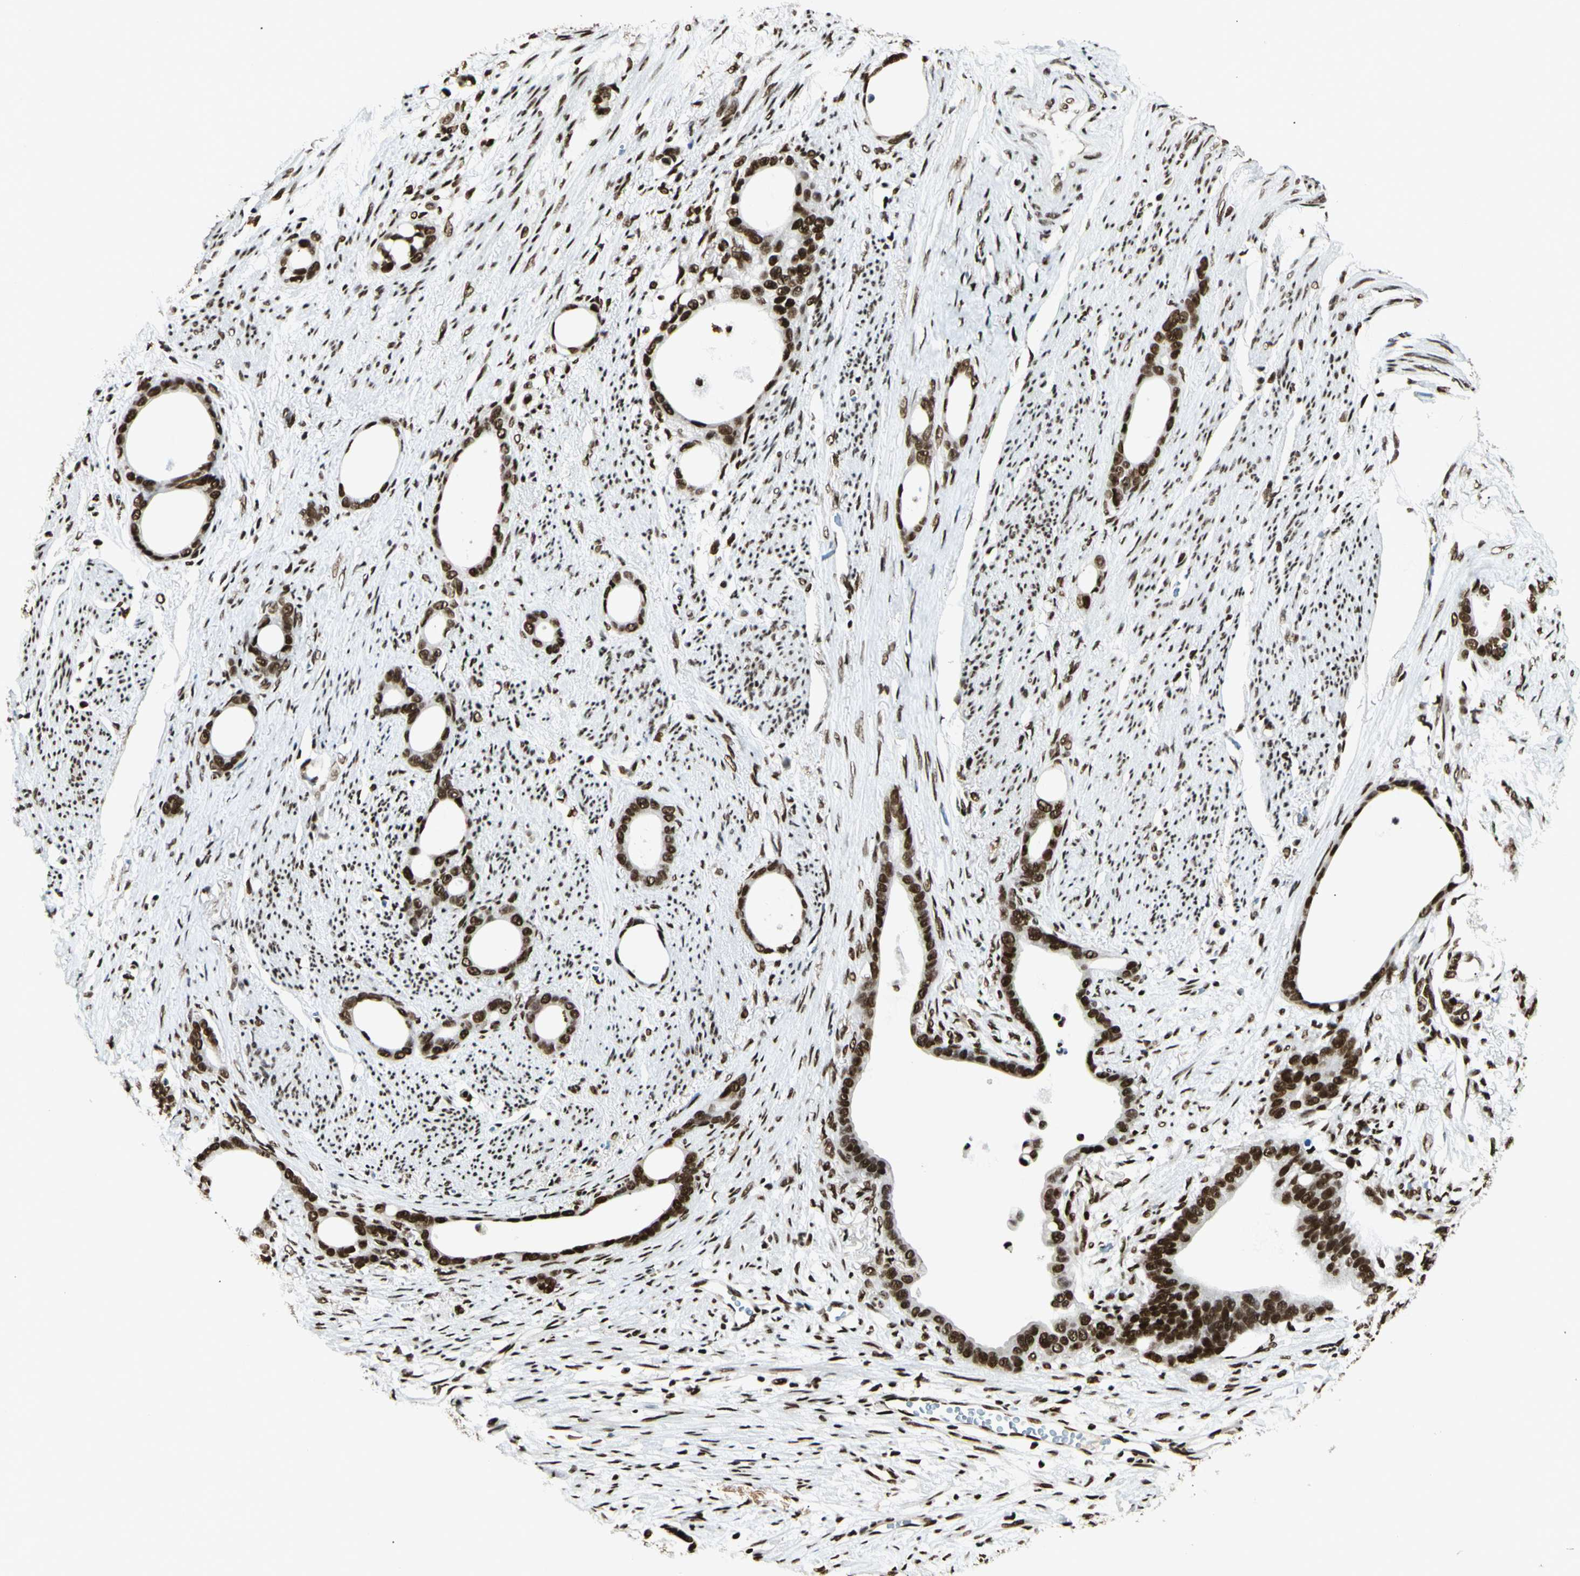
{"staining": {"intensity": "strong", "quantity": ">75%", "location": "nuclear"}, "tissue": "stomach cancer", "cell_type": "Tumor cells", "image_type": "cancer", "snomed": [{"axis": "morphology", "description": "Adenocarcinoma, NOS"}, {"axis": "topography", "description": "Stomach"}], "caption": "A brown stain labels strong nuclear positivity of a protein in stomach adenocarcinoma tumor cells.", "gene": "FUS", "patient": {"sex": "female", "age": 75}}